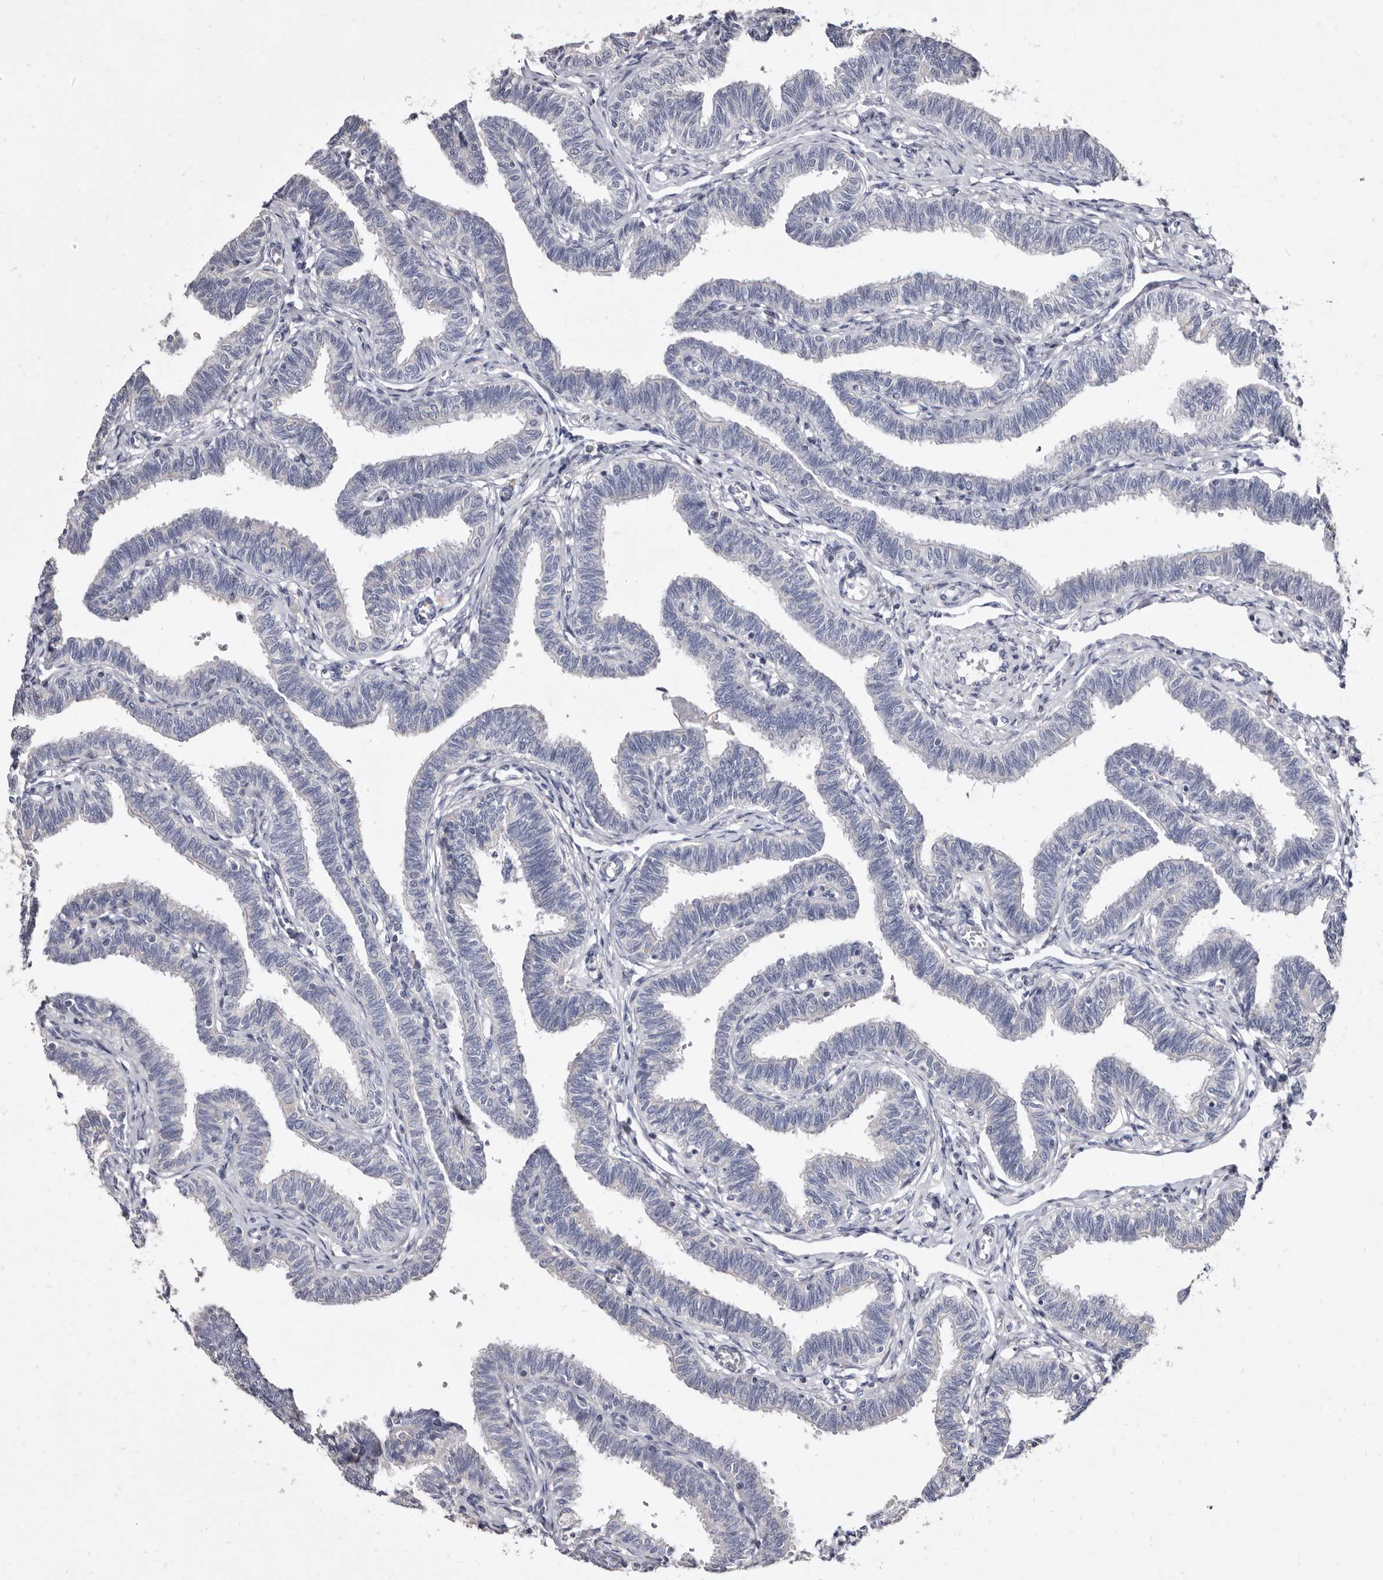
{"staining": {"intensity": "negative", "quantity": "none", "location": "none"}, "tissue": "fallopian tube", "cell_type": "Glandular cells", "image_type": "normal", "snomed": [{"axis": "morphology", "description": "Normal tissue, NOS"}, {"axis": "topography", "description": "Fallopian tube"}, {"axis": "topography", "description": "Ovary"}], "caption": "An immunohistochemistry (IHC) histopathology image of unremarkable fallopian tube is shown. There is no staining in glandular cells of fallopian tube. (DAB immunohistochemistry visualized using brightfield microscopy, high magnification).", "gene": "CYP2E1", "patient": {"sex": "female", "age": 23}}